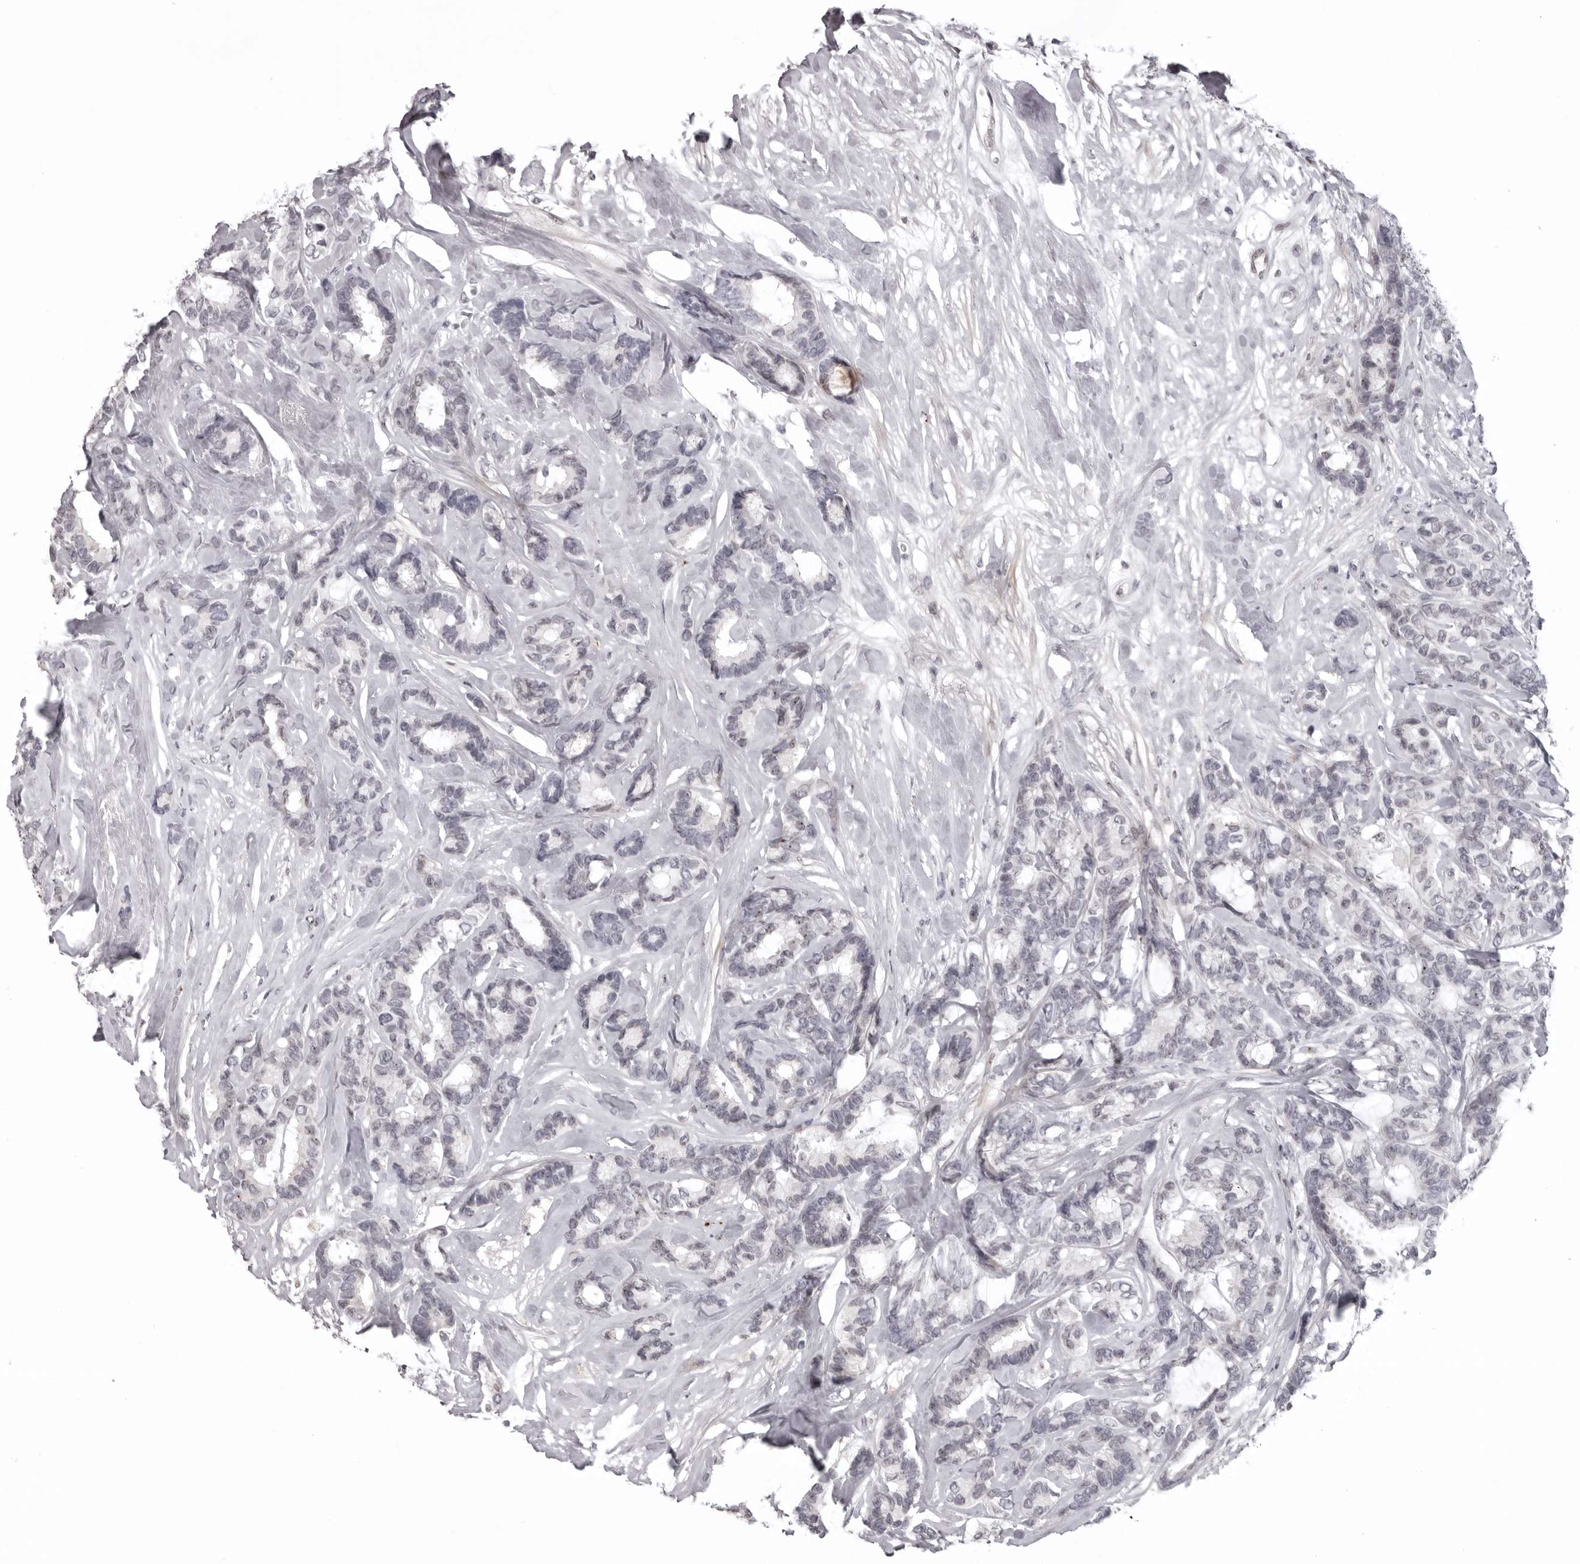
{"staining": {"intensity": "negative", "quantity": "none", "location": "none"}, "tissue": "breast cancer", "cell_type": "Tumor cells", "image_type": "cancer", "snomed": [{"axis": "morphology", "description": "Duct carcinoma"}, {"axis": "topography", "description": "Breast"}], "caption": "Immunohistochemical staining of breast cancer exhibits no significant expression in tumor cells. (DAB (3,3'-diaminobenzidine) immunohistochemistry (IHC) visualized using brightfield microscopy, high magnification).", "gene": "HELZ", "patient": {"sex": "female", "age": 87}}